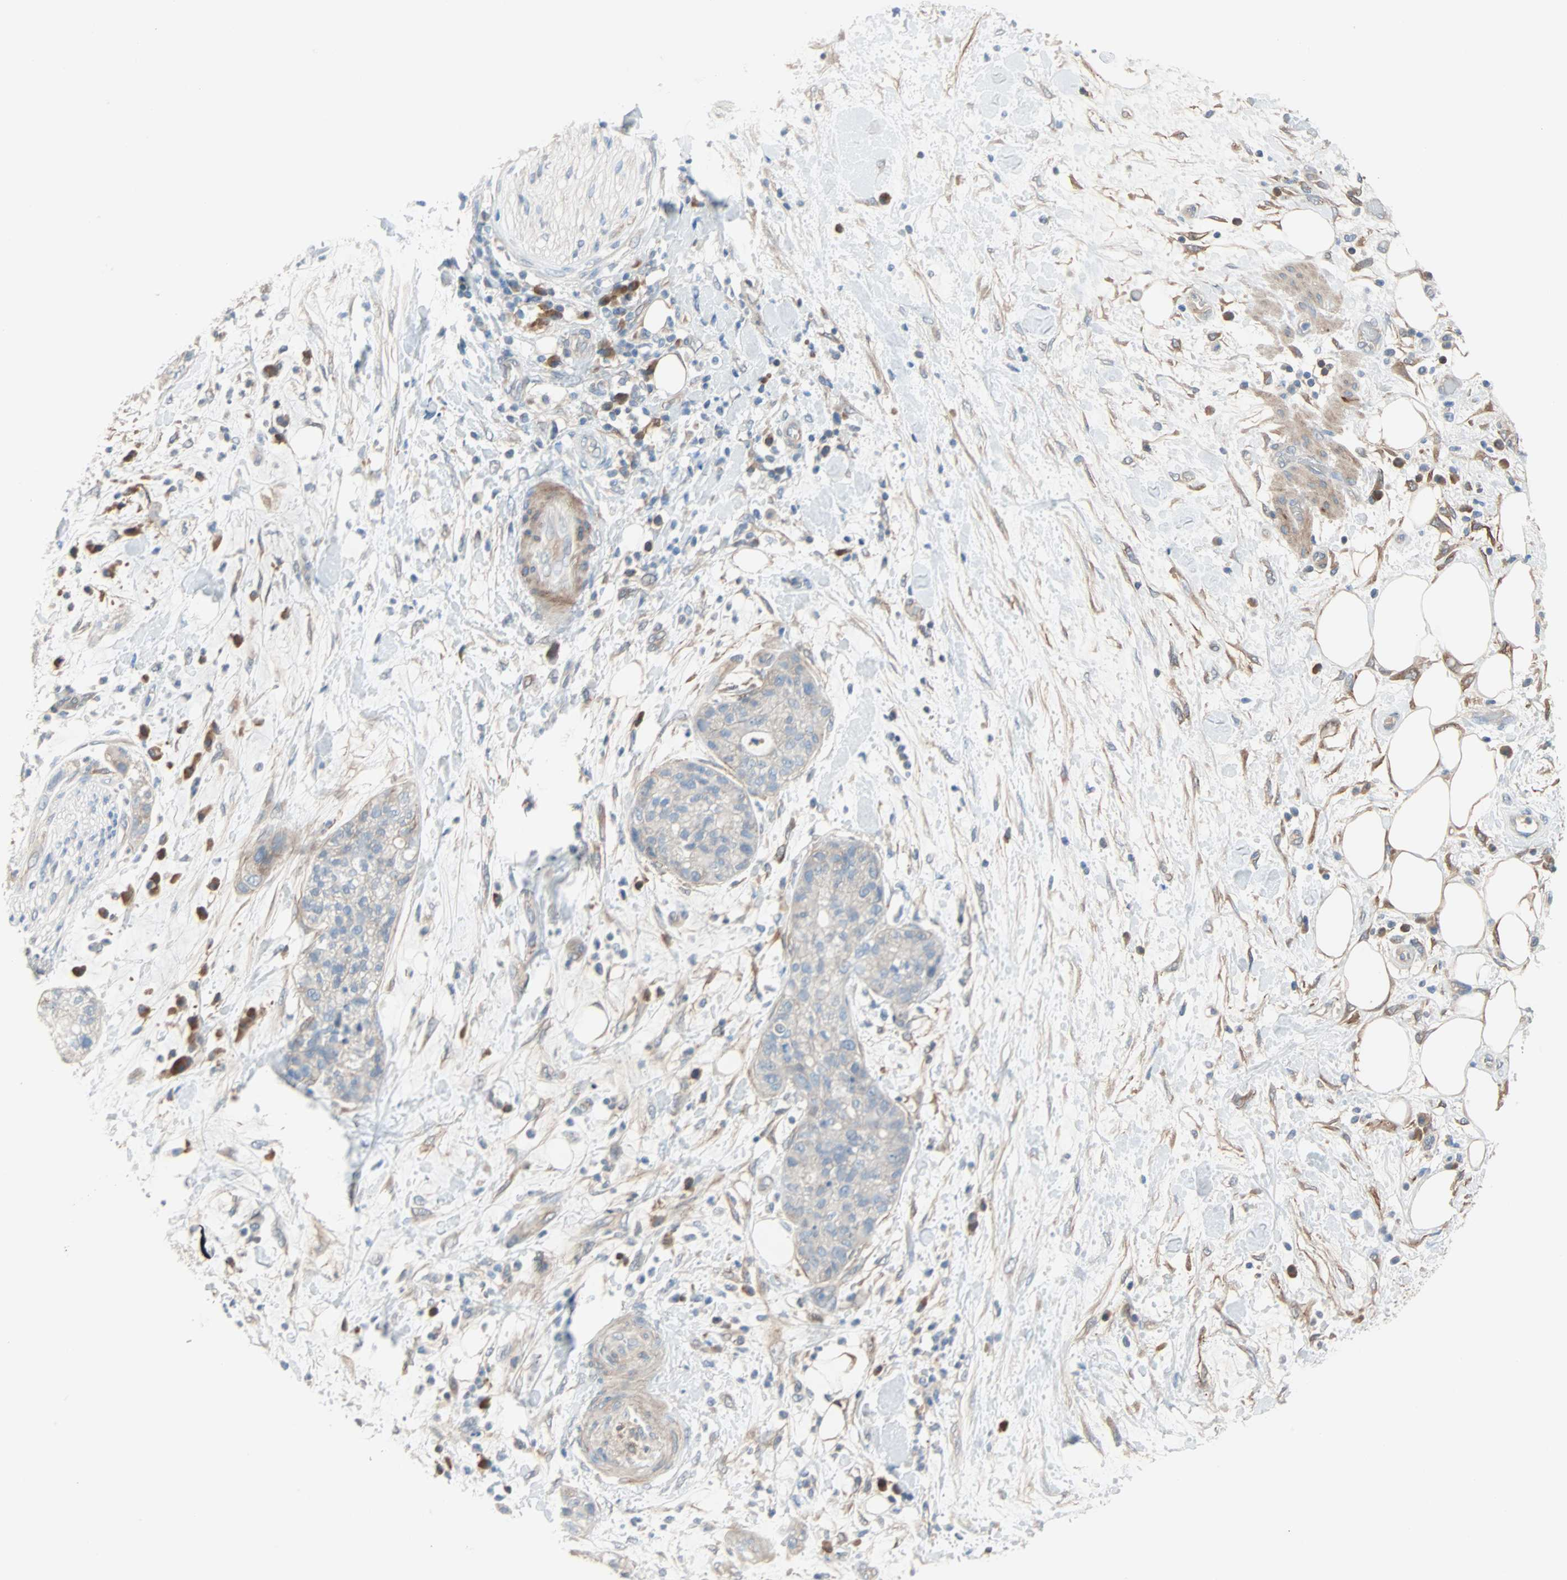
{"staining": {"intensity": "weak", "quantity": "<25%", "location": "cytoplasmic/membranous"}, "tissue": "pancreatic cancer", "cell_type": "Tumor cells", "image_type": "cancer", "snomed": [{"axis": "morphology", "description": "Adenocarcinoma, NOS"}, {"axis": "topography", "description": "Pancreas"}], "caption": "A photomicrograph of human pancreatic cancer (adenocarcinoma) is negative for staining in tumor cells.", "gene": "TNFRSF12A", "patient": {"sex": "female", "age": 78}}